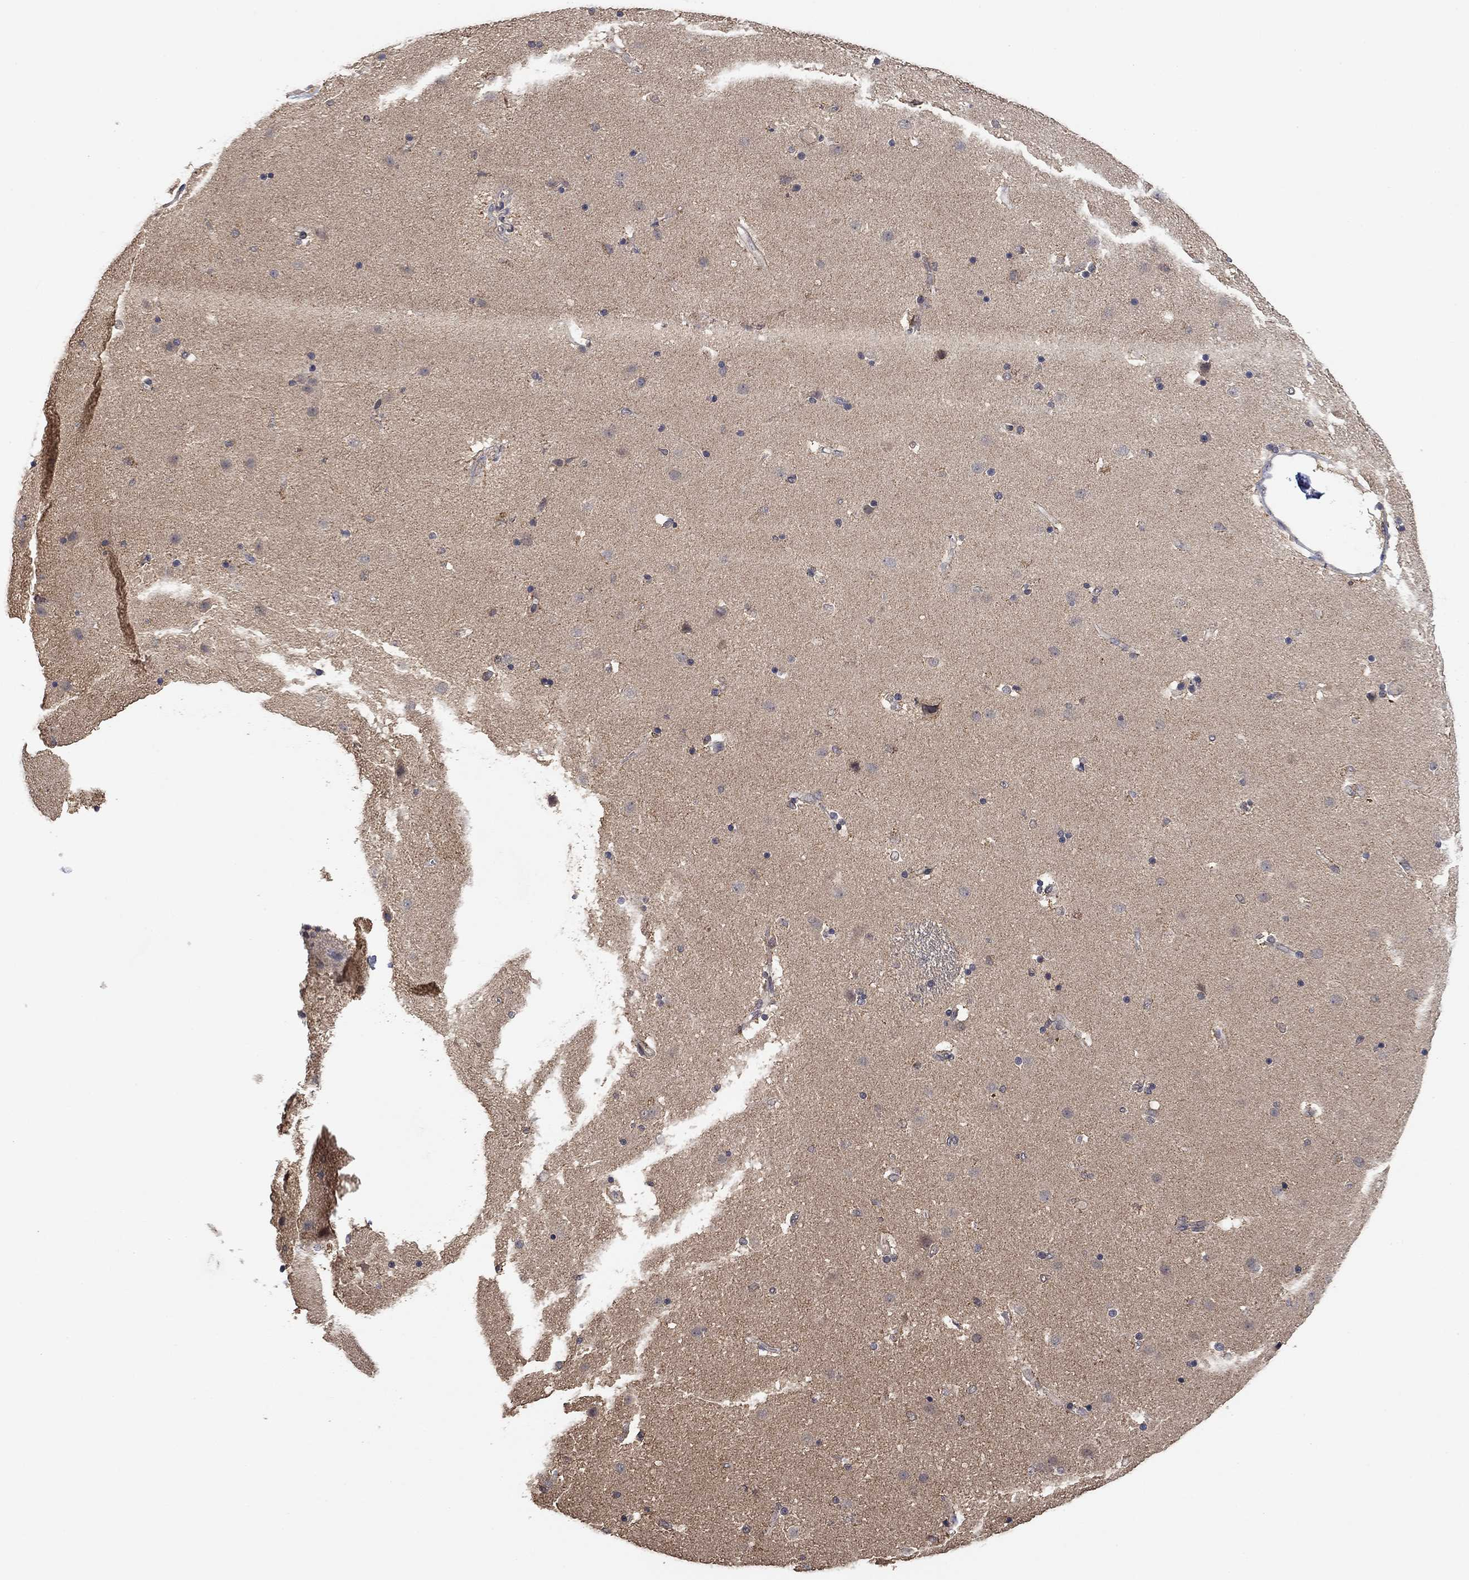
{"staining": {"intensity": "negative", "quantity": "none", "location": "none"}, "tissue": "caudate", "cell_type": "Glial cells", "image_type": "normal", "snomed": [{"axis": "morphology", "description": "Normal tissue, NOS"}, {"axis": "topography", "description": "Lateral ventricle wall"}], "caption": "Unremarkable caudate was stained to show a protein in brown. There is no significant positivity in glial cells. (Immunohistochemistry, brightfield microscopy, high magnification).", "gene": "CCDC43", "patient": {"sex": "female", "age": 71}}